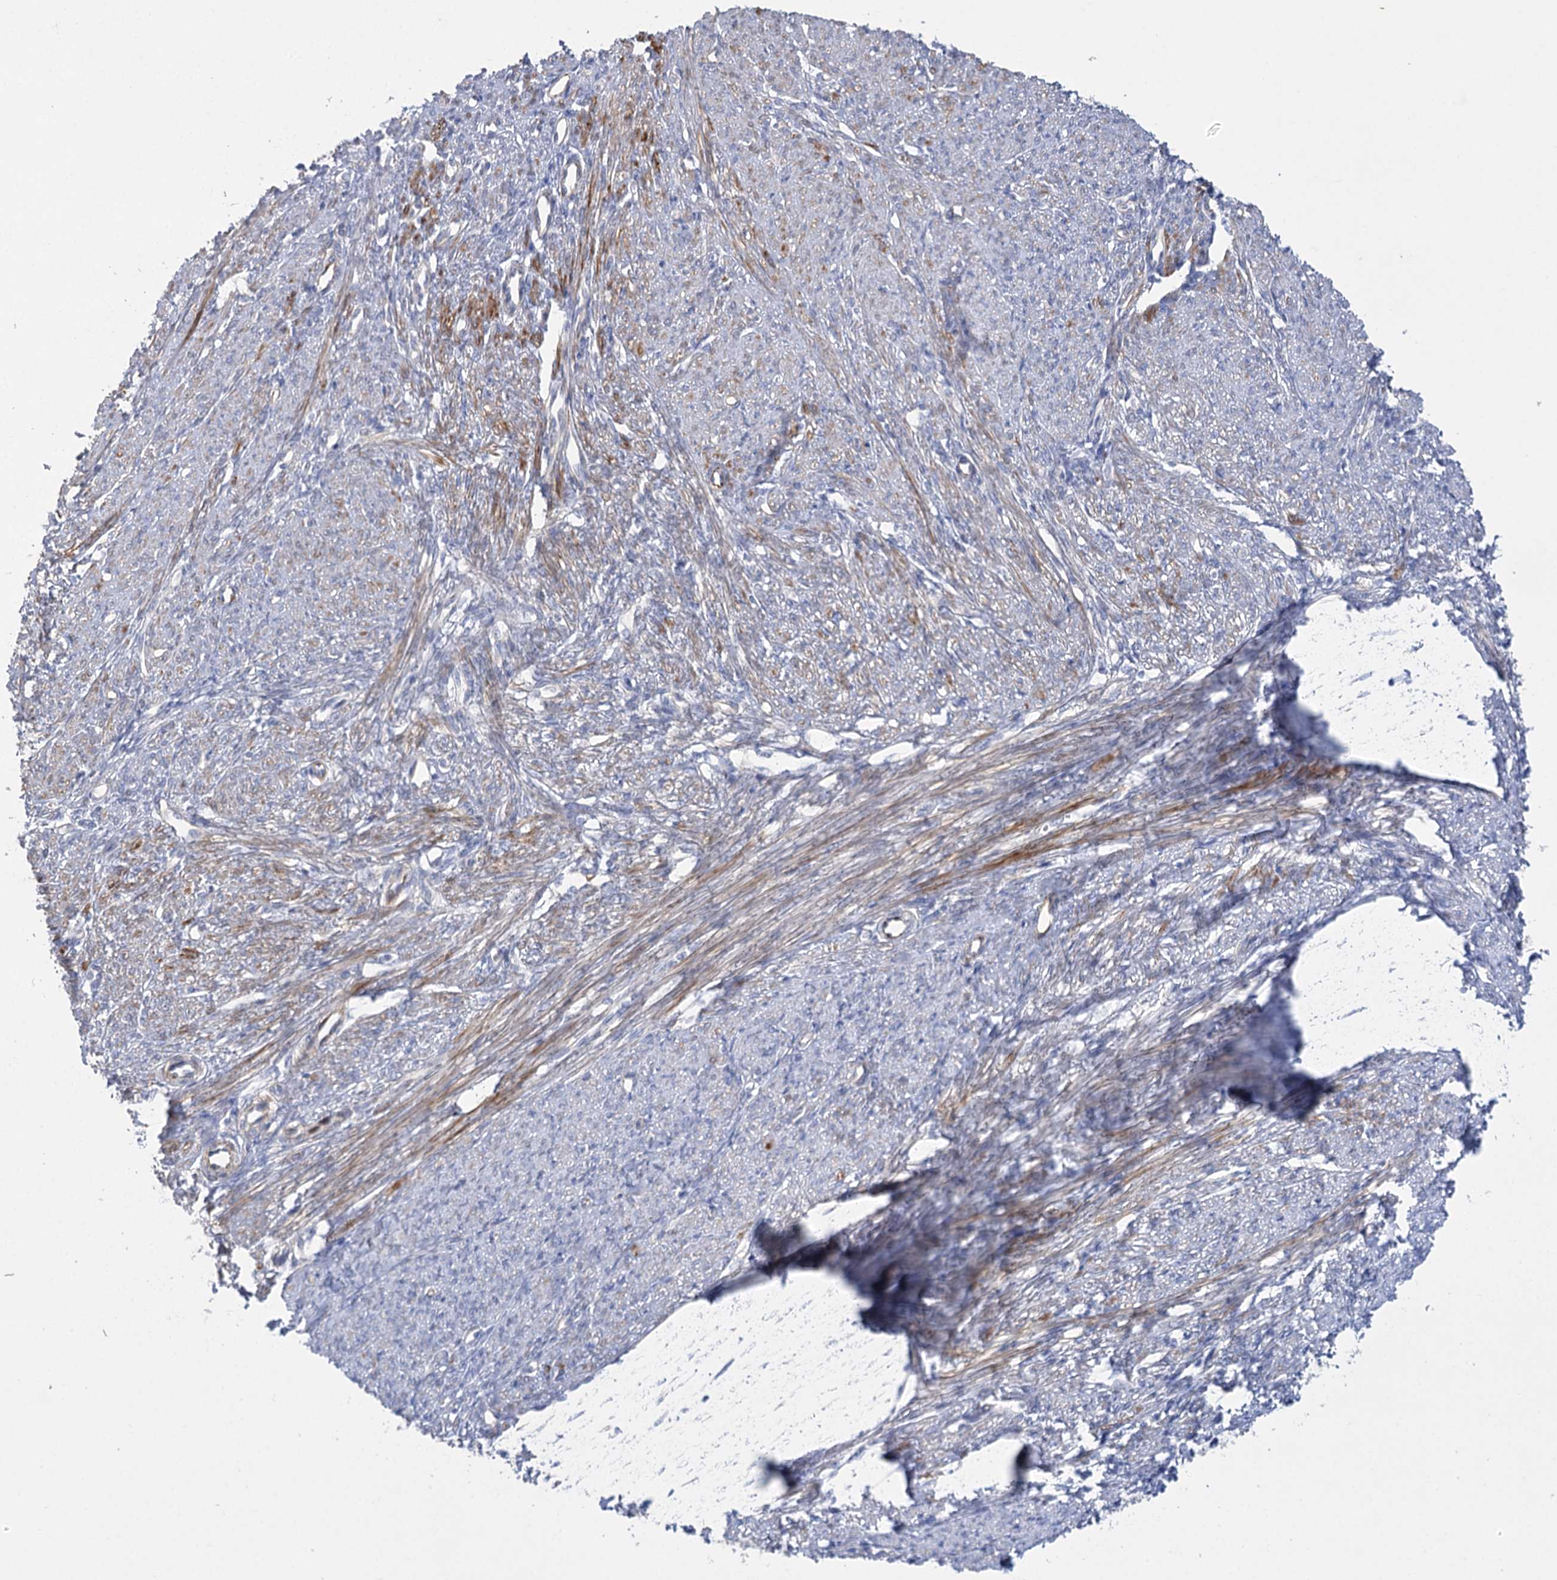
{"staining": {"intensity": "strong", "quantity": "25%-75%", "location": "cytoplasmic/membranous"}, "tissue": "smooth muscle", "cell_type": "Smooth muscle cells", "image_type": "normal", "snomed": [{"axis": "morphology", "description": "Normal tissue, NOS"}, {"axis": "topography", "description": "Smooth muscle"}, {"axis": "topography", "description": "Uterus"}], "caption": "Immunohistochemistry of normal human smooth muscle reveals high levels of strong cytoplasmic/membranous staining in approximately 25%-75% of smooth muscle cells.", "gene": "DHTKD1", "patient": {"sex": "female", "age": 59}}